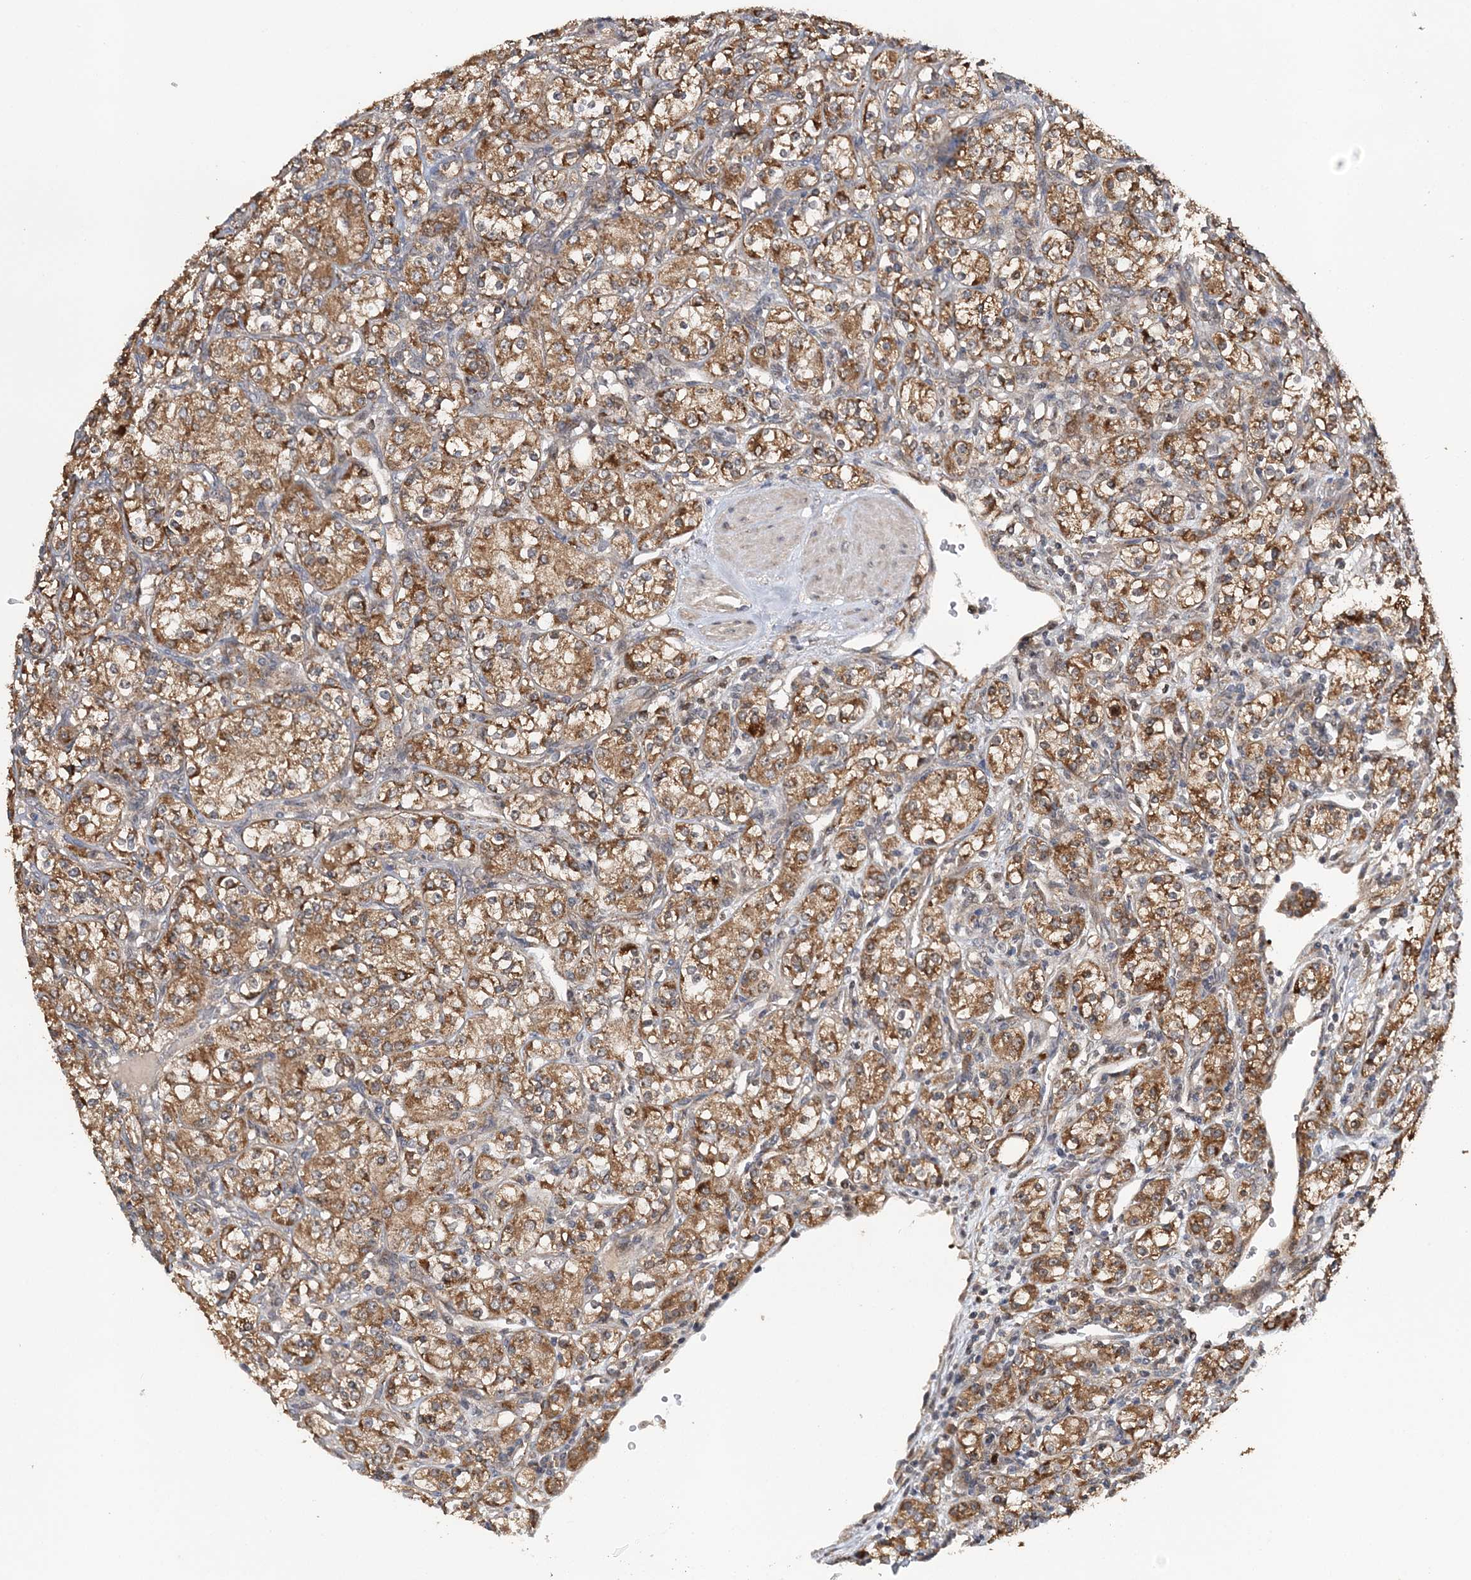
{"staining": {"intensity": "moderate", "quantity": ">75%", "location": "cytoplasmic/membranous"}, "tissue": "renal cancer", "cell_type": "Tumor cells", "image_type": "cancer", "snomed": [{"axis": "morphology", "description": "Adenocarcinoma, NOS"}, {"axis": "topography", "description": "Kidney"}], "caption": "Protein expression analysis of renal cancer shows moderate cytoplasmic/membranous positivity in approximately >75% of tumor cells. (DAB IHC, brown staining for protein, blue staining for nuclei).", "gene": "KIF4A", "patient": {"sex": "male", "age": 77}}